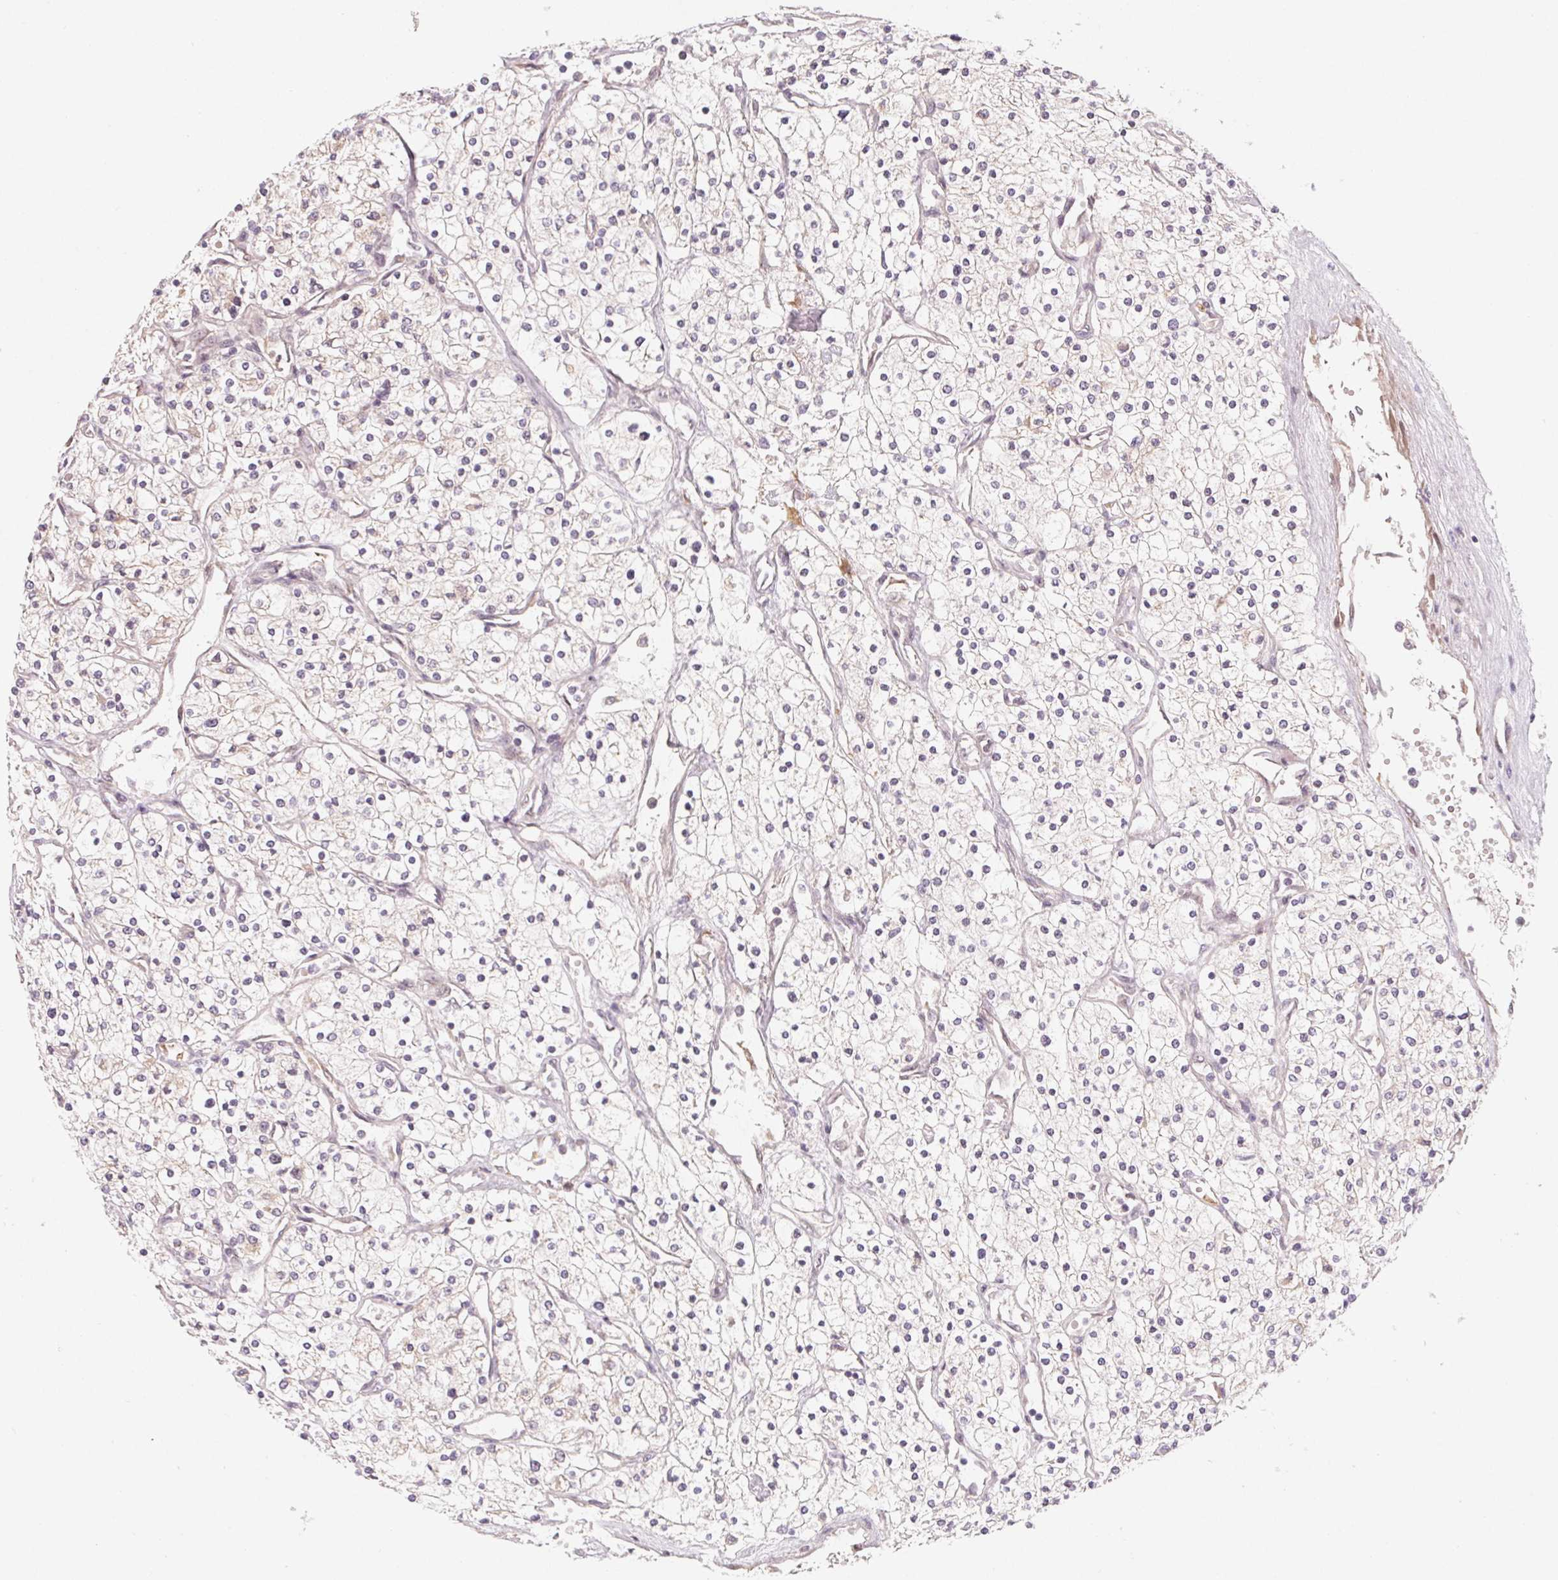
{"staining": {"intensity": "negative", "quantity": "none", "location": "none"}, "tissue": "renal cancer", "cell_type": "Tumor cells", "image_type": "cancer", "snomed": [{"axis": "morphology", "description": "Adenocarcinoma, NOS"}, {"axis": "topography", "description": "Kidney"}], "caption": "A photomicrograph of renal cancer (adenocarcinoma) stained for a protein demonstrates no brown staining in tumor cells. (IHC, brightfield microscopy, high magnification).", "gene": "CCDC112", "patient": {"sex": "male", "age": 80}}